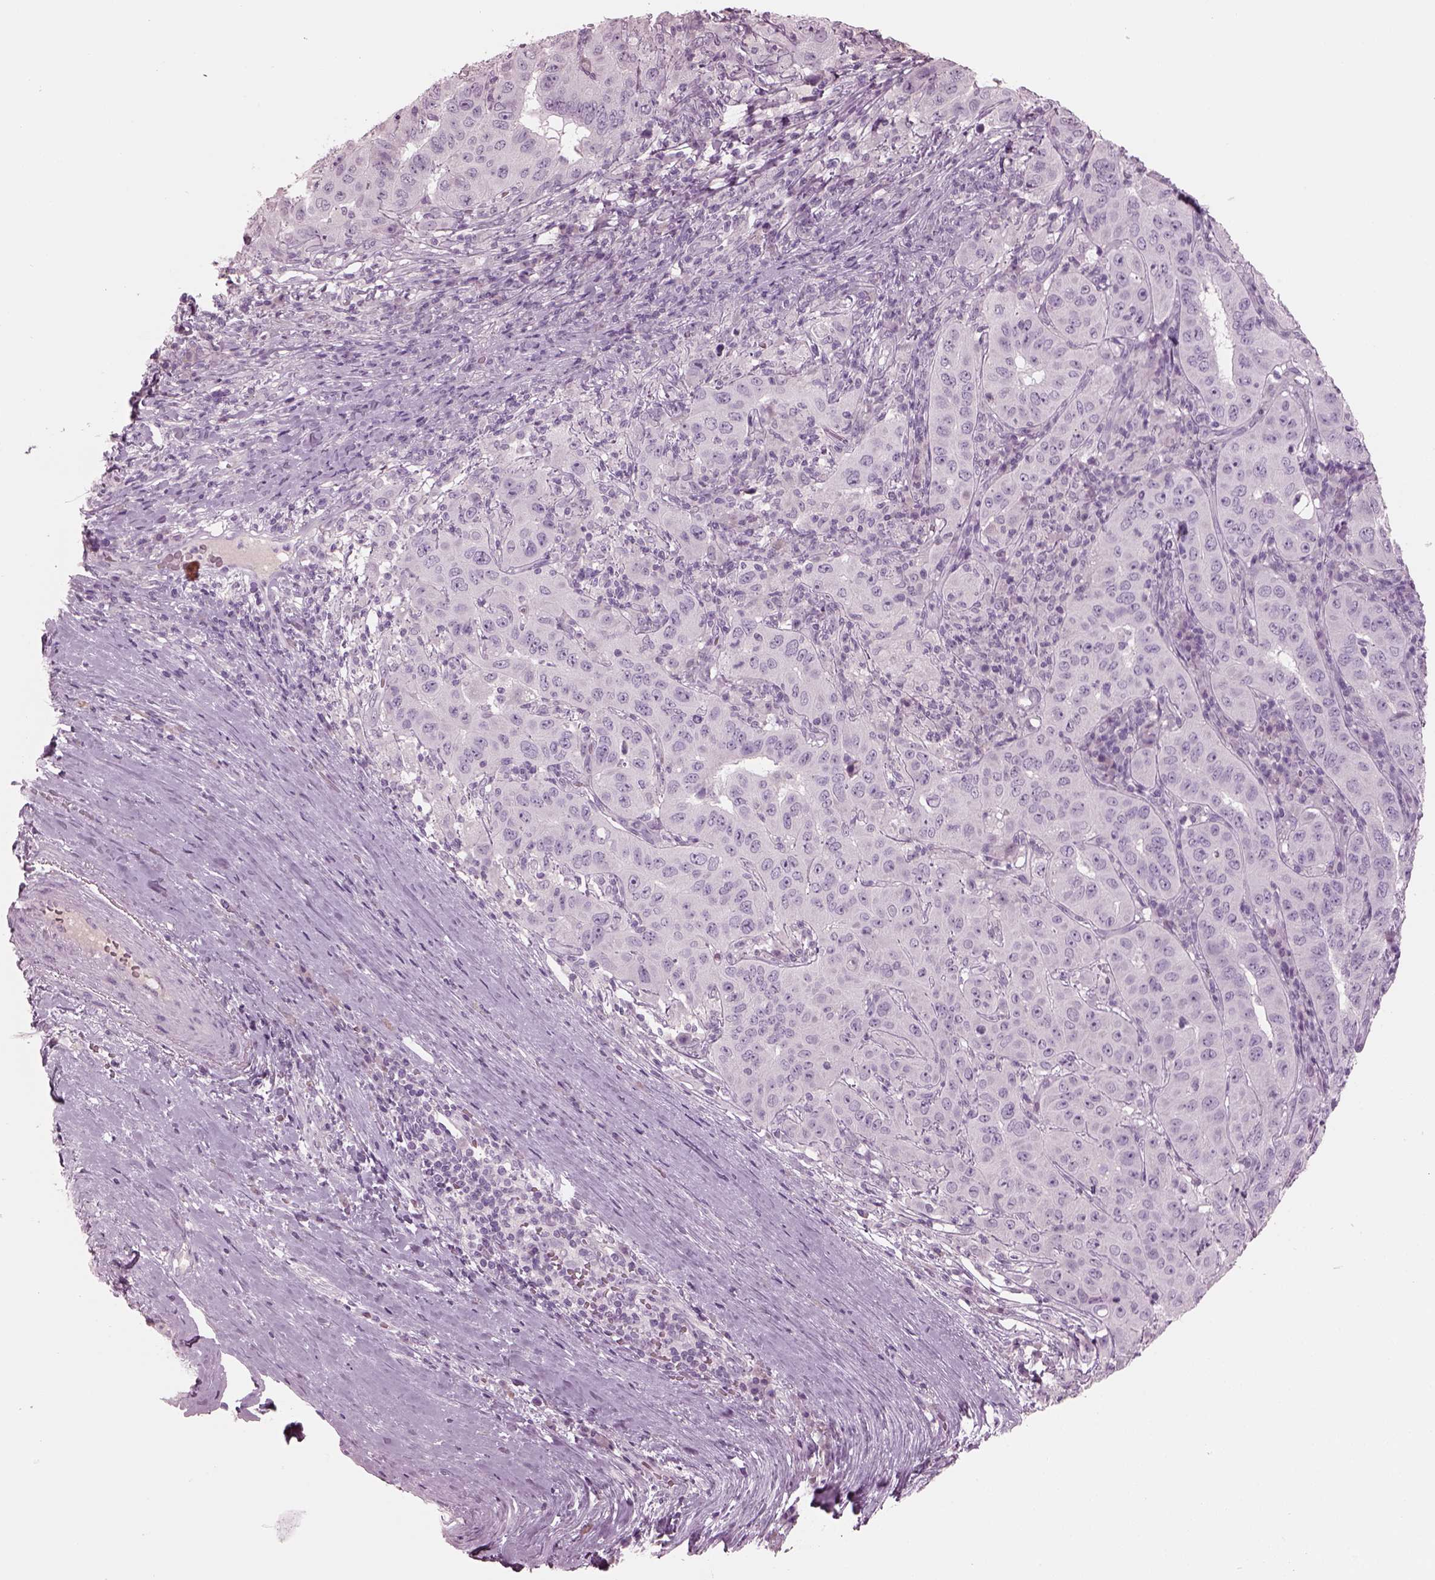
{"staining": {"intensity": "negative", "quantity": "none", "location": "none"}, "tissue": "pancreatic cancer", "cell_type": "Tumor cells", "image_type": "cancer", "snomed": [{"axis": "morphology", "description": "Adenocarcinoma, NOS"}, {"axis": "topography", "description": "Pancreas"}], "caption": "Immunohistochemical staining of human adenocarcinoma (pancreatic) exhibits no significant positivity in tumor cells.", "gene": "PACRG", "patient": {"sex": "male", "age": 63}}